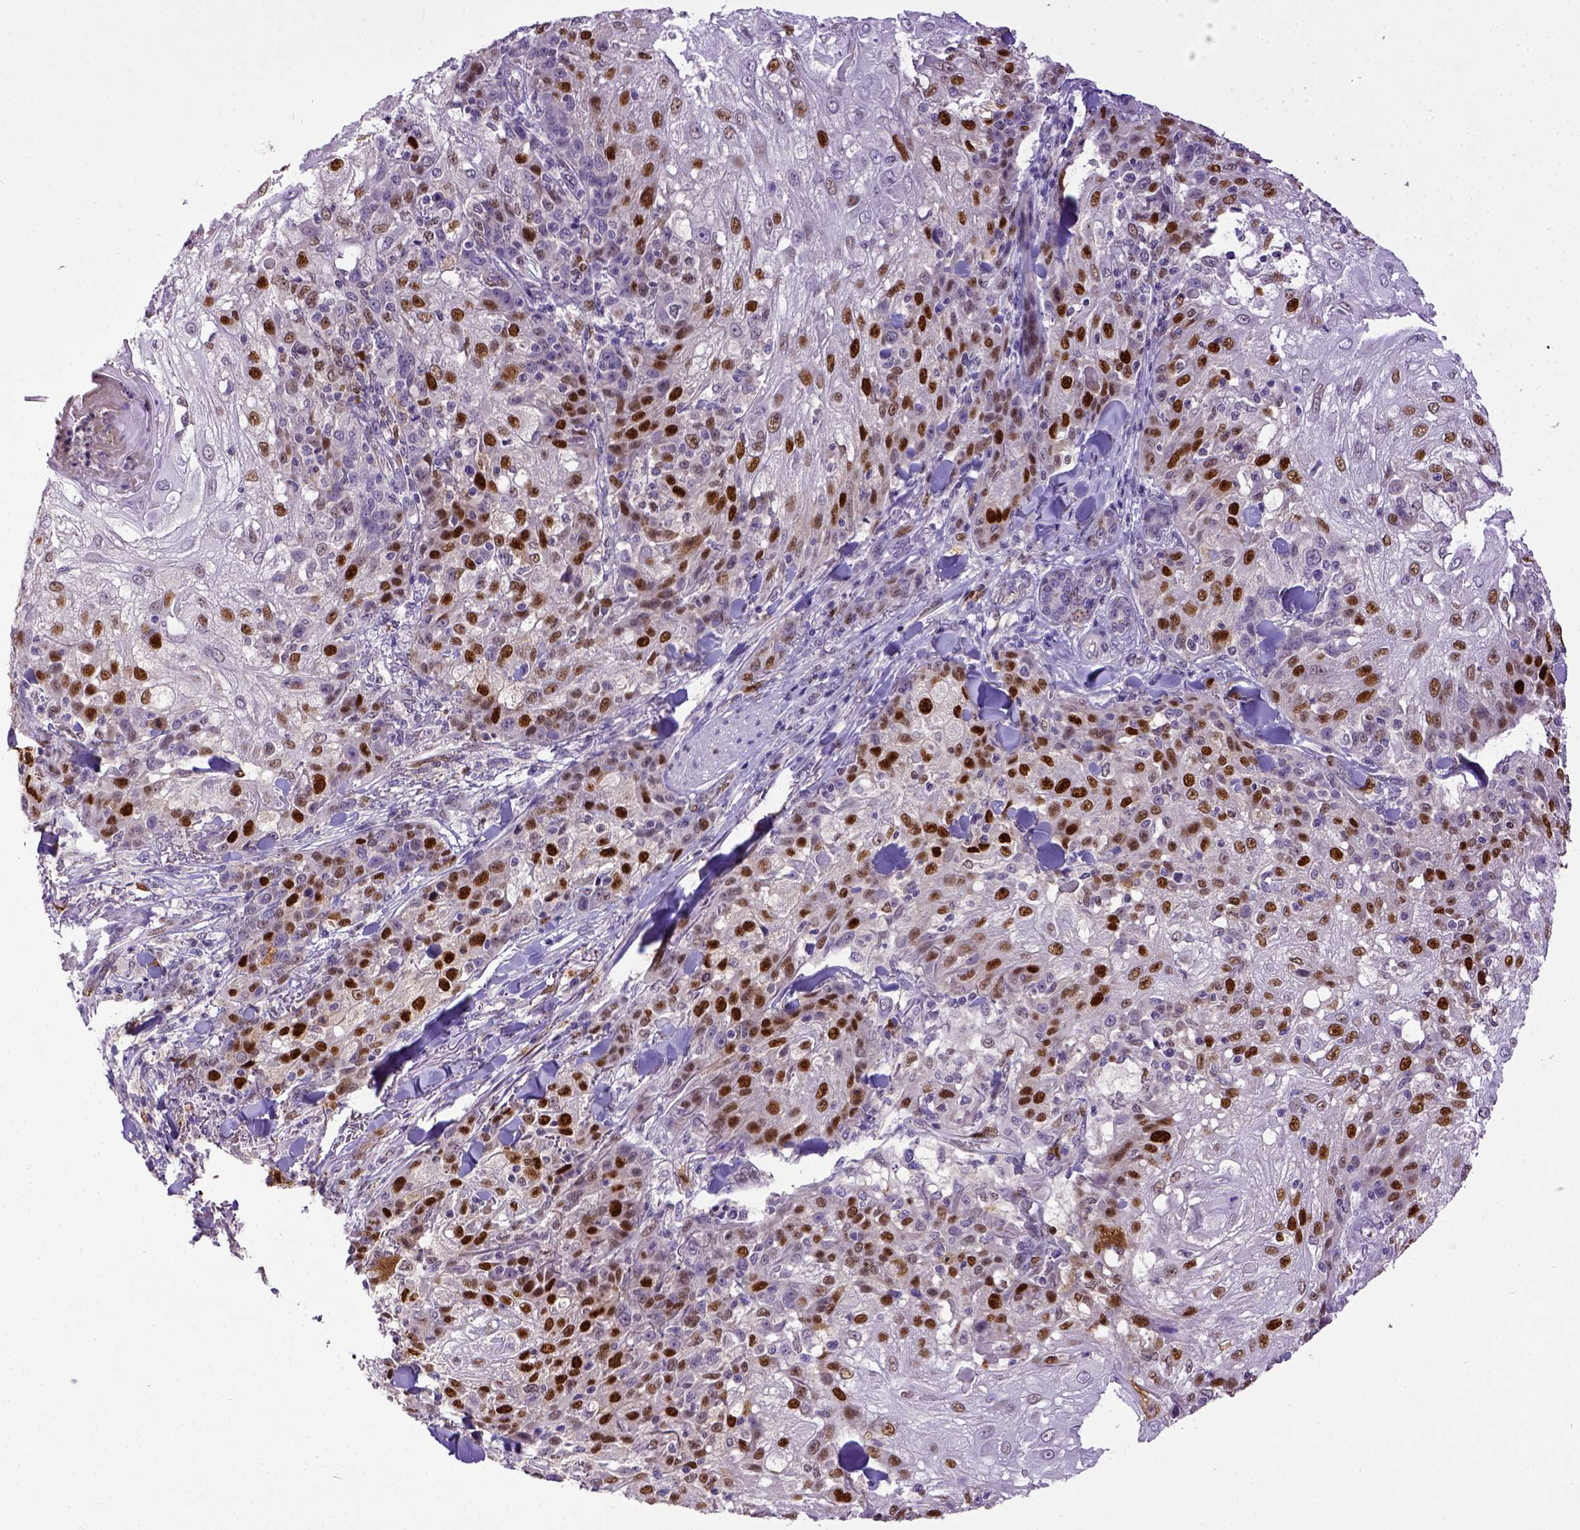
{"staining": {"intensity": "strong", "quantity": ">75%", "location": "nuclear"}, "tissue": "skin cancer", "cell_type": "Tumor cells", "image_type": "cancer", "snomed": [{"axis": "morphology", "description": "Normal tissue, NOS"}, {"axis": "morphology", "description": "Squamous cell carcinoma, NOS"}, {"axis": "topography", "description": "Skin"}], "caption": "Skin cancer stained with immunohistochemistry (IHC) demonstrates strong nuclear positivity in about >75% of tumor cells.", "gene": "CDKN1A", "patient": {"sex": "female", "age": 83}}